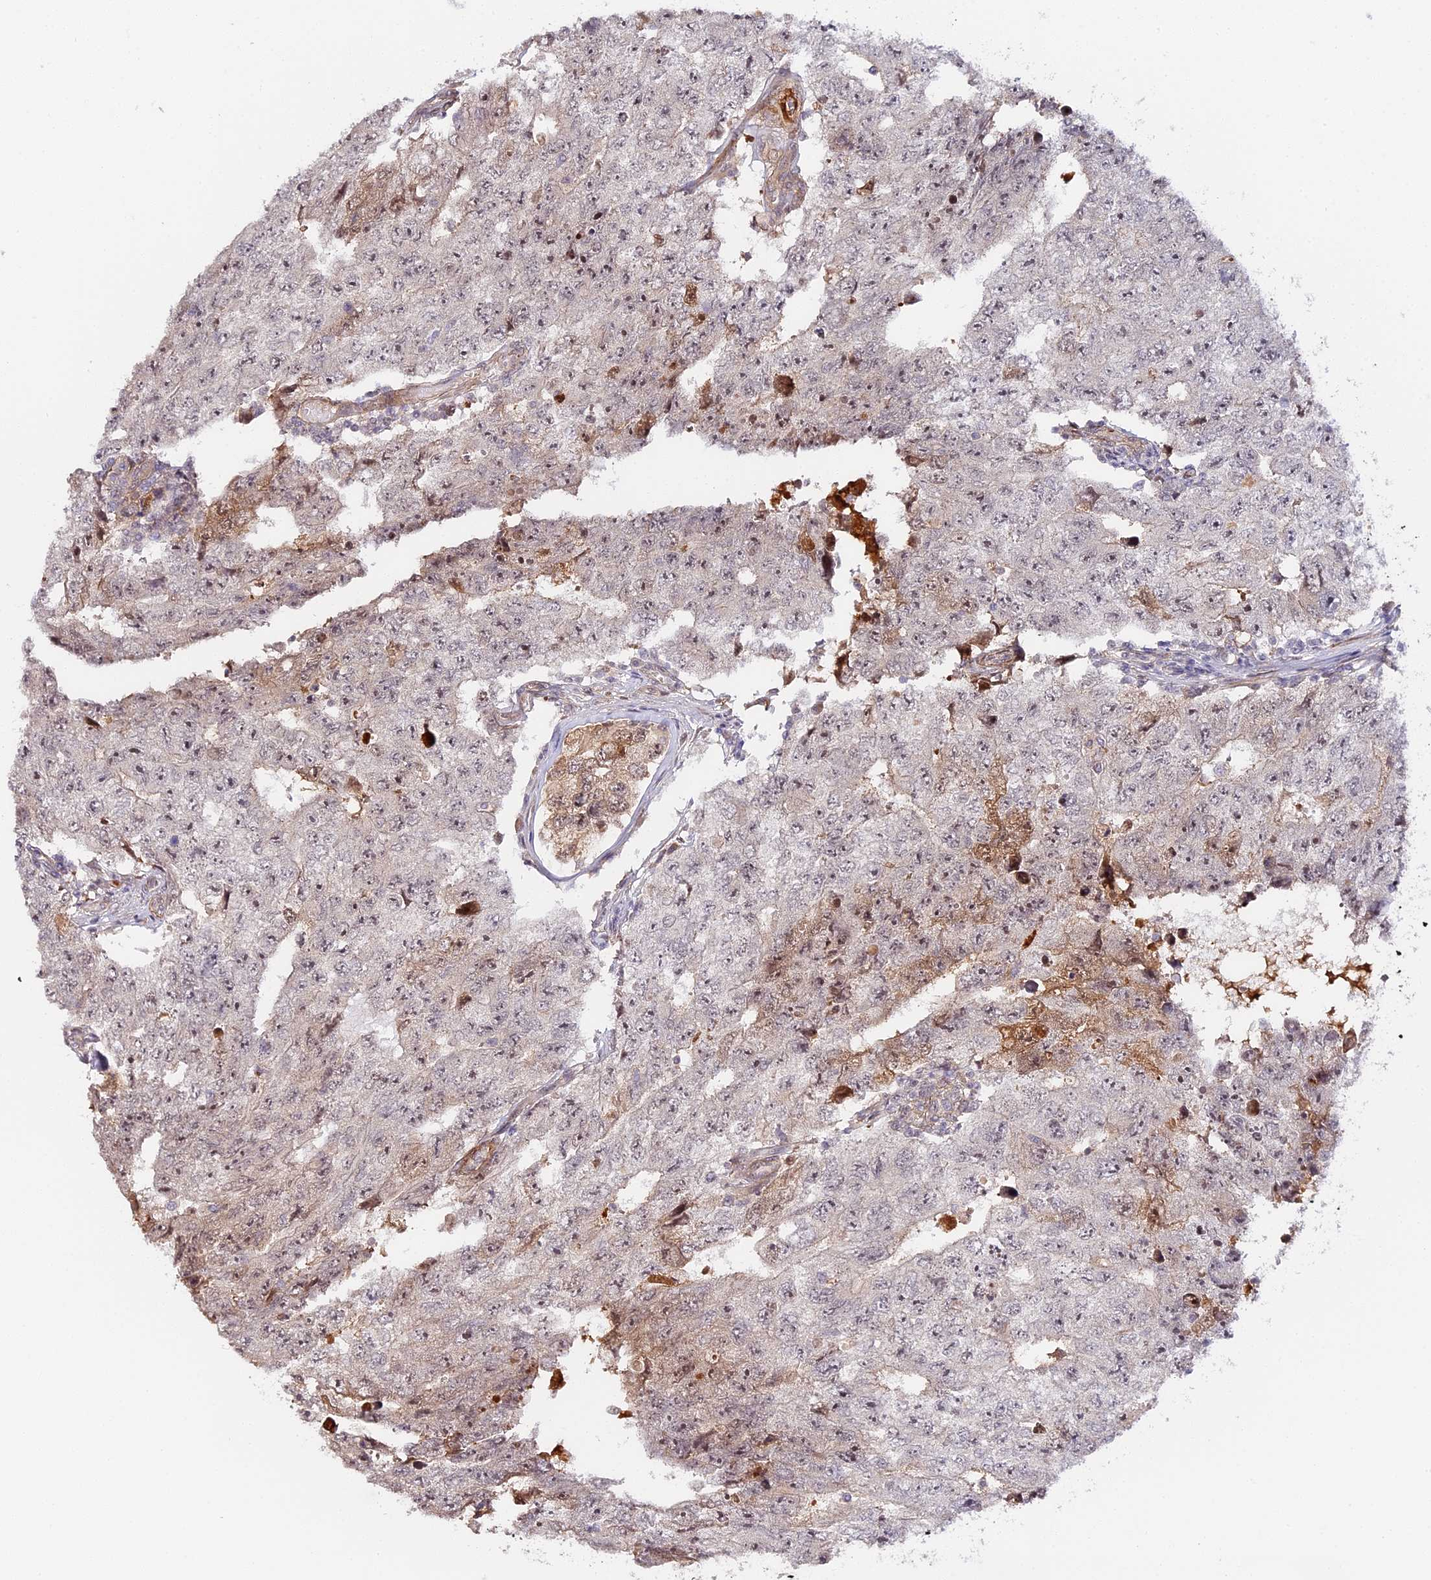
{"staining": {"intensity": "weak", "quantity": "<25%", "location": "nuclear"}, "tissue": "testis cancer", "cell_type": "Tumor cells", "image_type": "cancer", "snomed": [{"axis": "morphology", "description": "Carcinoma, Embryonal, NOS"}, {"axis": "topography", "description": "Testis"}], "caption": "Protein analysis of testis embryonal carcinoma reveals no significant expression in tumor cells.", "gene": "IMPACT", "patient": {"sex": "male", "age": 17}}